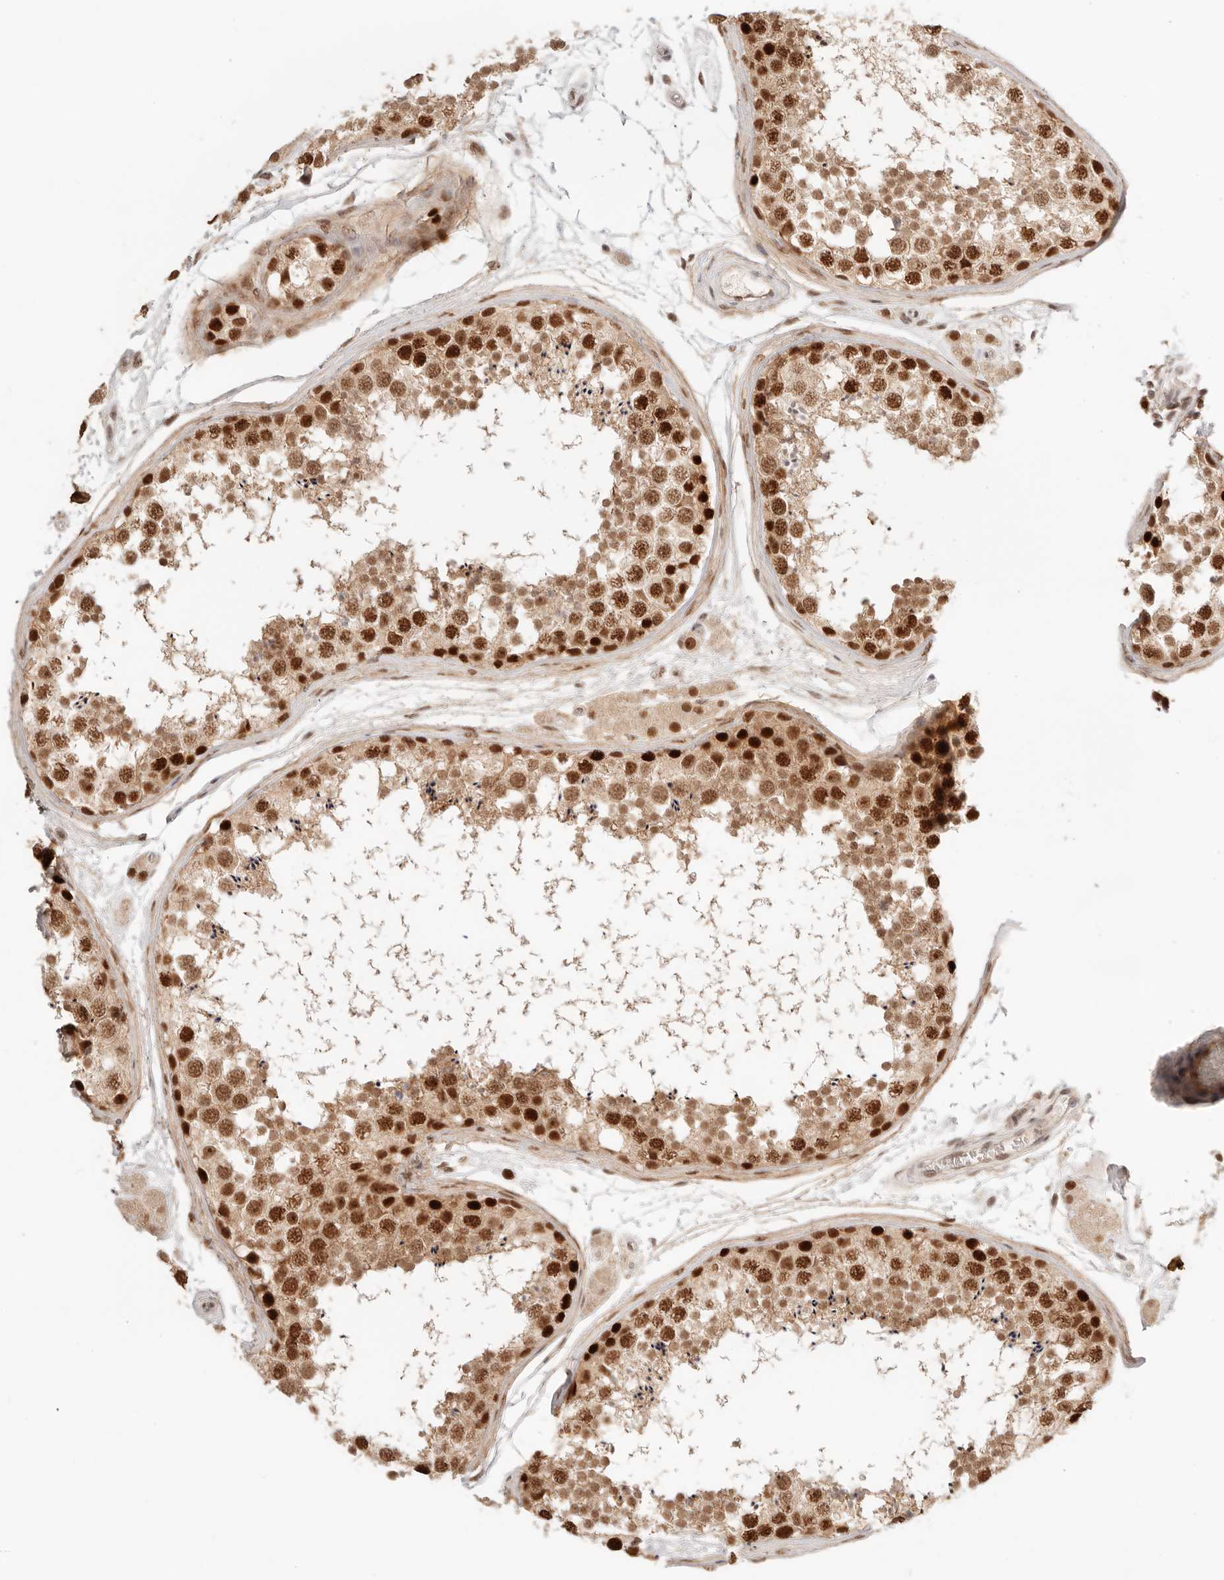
{"staining": {"intensity": "strong", "quantity": ">75%", "location": "nuclear"}, "tissue": "testis", "cell_type": "Cells in seminiferous ducts", "image_type": "normal", "snomed": [{"axis": "morphology", "description": "Normal tissue, NOS"}, {"axis": "topography", "description": "Testis"}], "caption": "Protein staining exhibits strong nuclear expression in approximately >75% of cells in seminiferous ducts in benign testis.", "gene": "GTF2E2", "patient": {"sex": "male", "age": 56}}